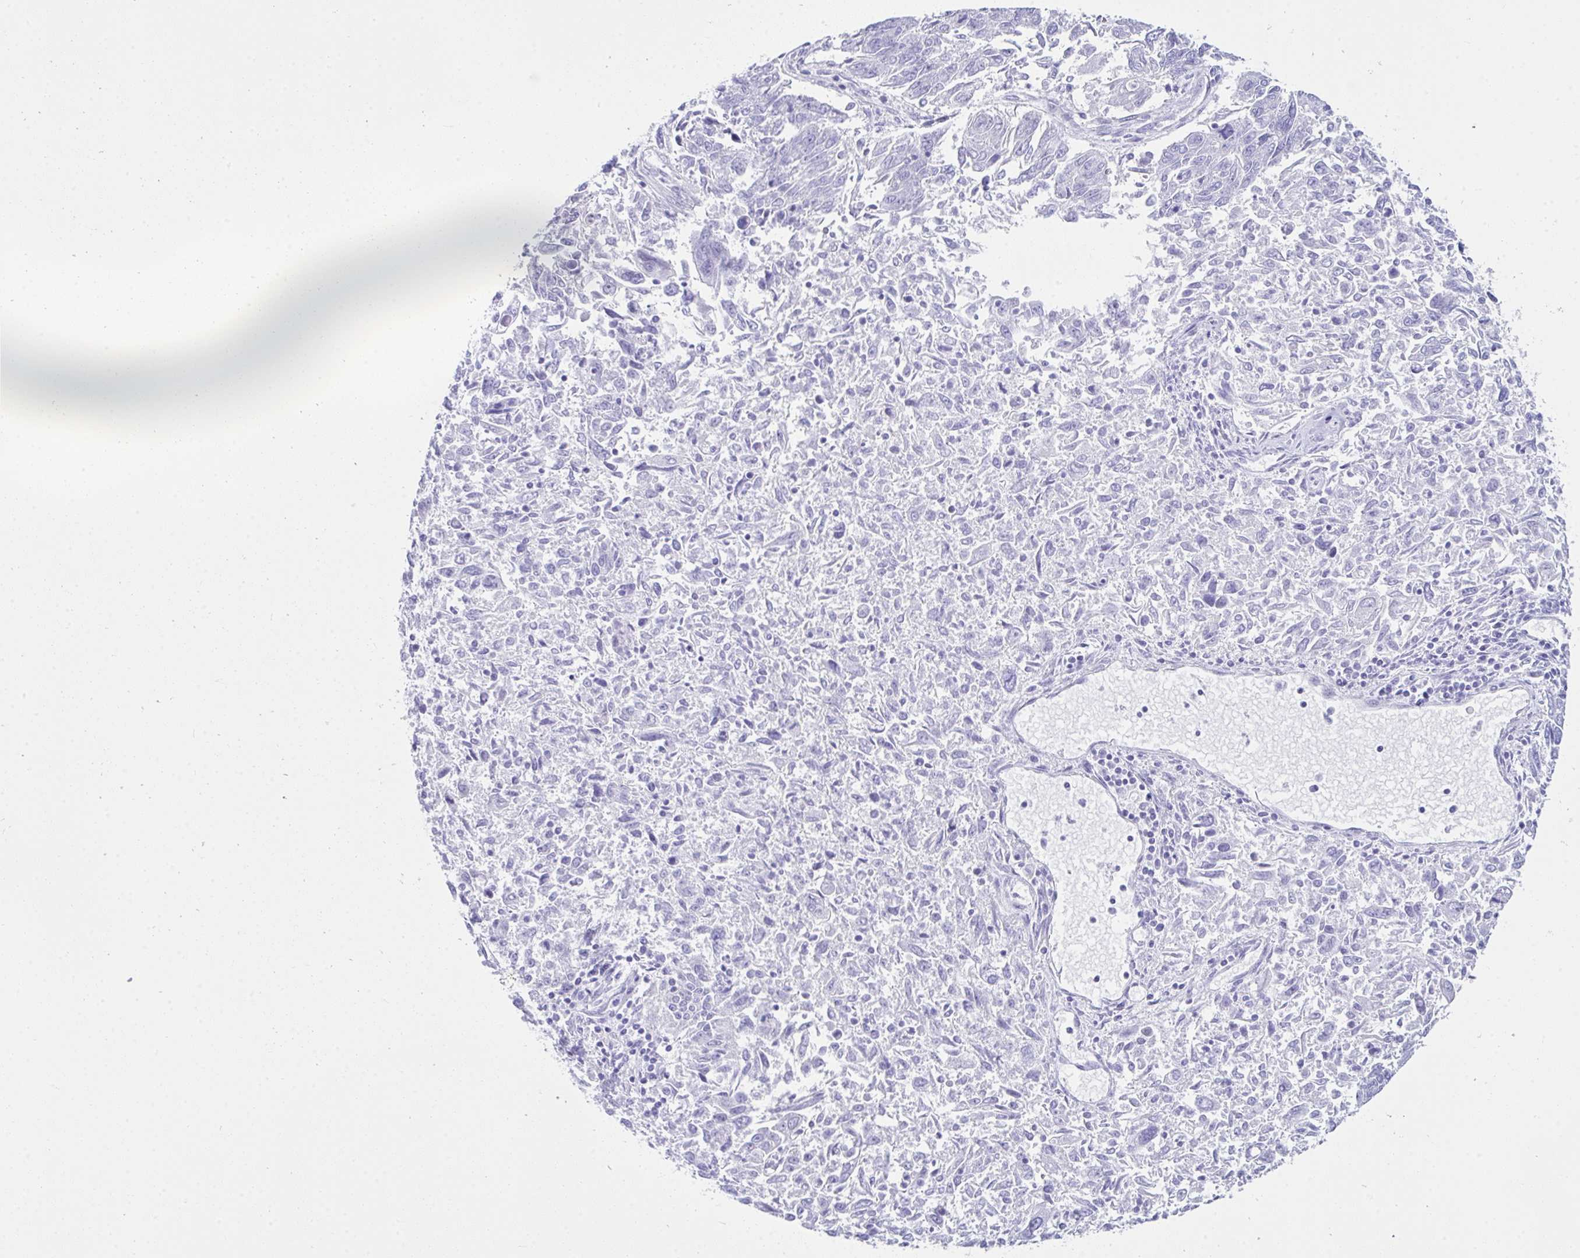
{"staining": {"intensity": "negative", "quantity": "none", "location": "none"}, "tissue": "endometrial cancer", "cell_type": "Tumor cells", "image_type": "cancer", "snomed": [{"axis": "morphology", "description": "Adenocarcinoma, NOS"}, {"axis": "topography", "description": "Endometrium"}], "caption": "Photomicrograph shows no protein staining in tumor cells of adenocarcinoma (endometrial) tissue.", "gene": "LGALS4", "patient": {"sex": "female", "age": 42}}